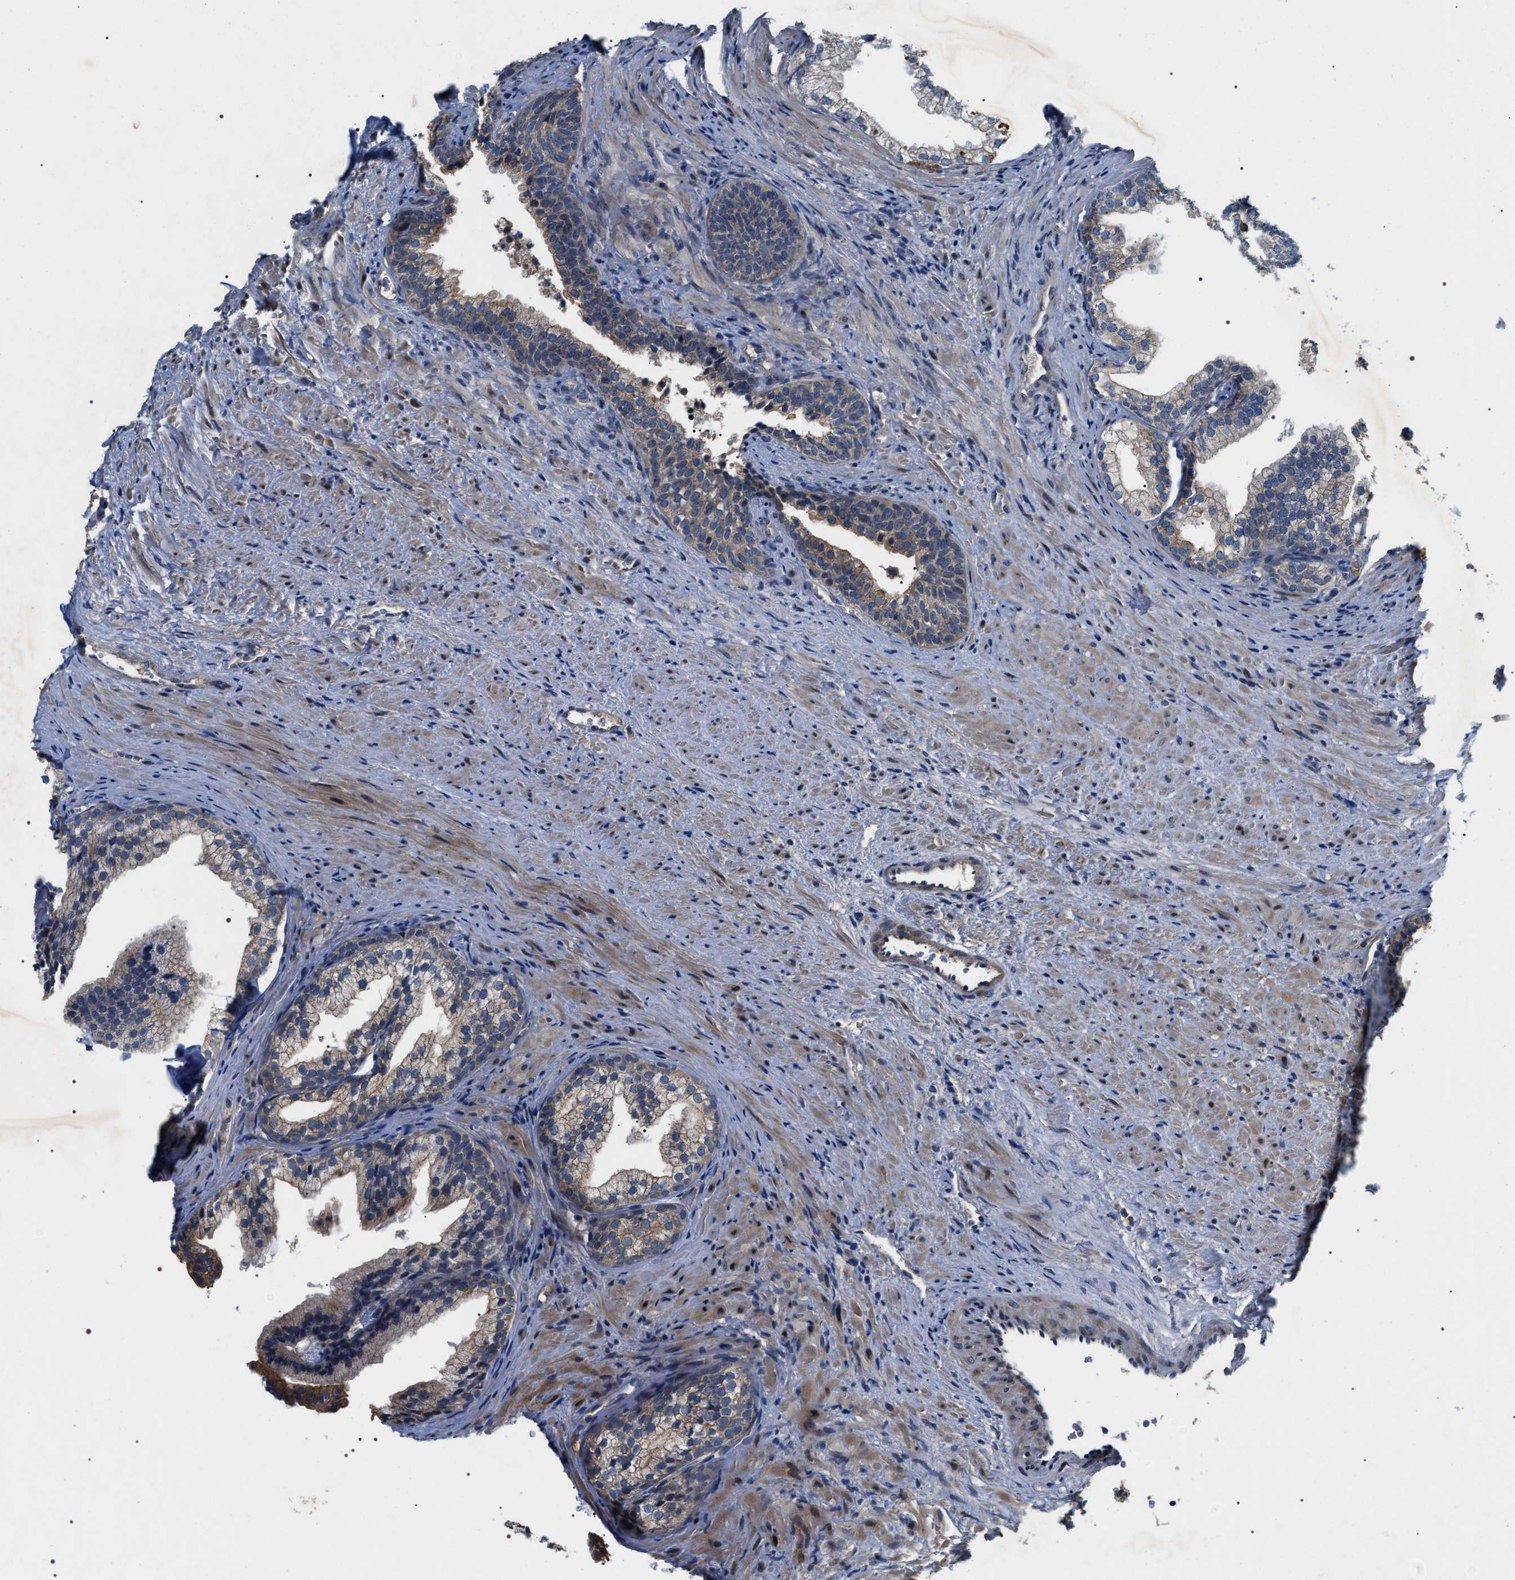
{"staining": {"intensity": "moderate", "quantity": "25%-75%", "location": "cytoplasmic/membranous"}, "tissue": "prostate", "cell_type": "Glandular cells", "image_type": "normal", "snomed": [{"axis": "morphology", "description": "Normal tissue, NOS"}, {"axis": "topography", "description": "Prostate"}], "caption": "High-magnification brightfield microscopy of benign prostate stained with DAB (brown) and counterstained with hematoxylin (blue). glandular cells exhibit moderate cytoplasmic/membranous expression is seen in approximately25%-75% of cells.", "gene": "IFT81", "patient": {"sex": "male", "age": 76}}